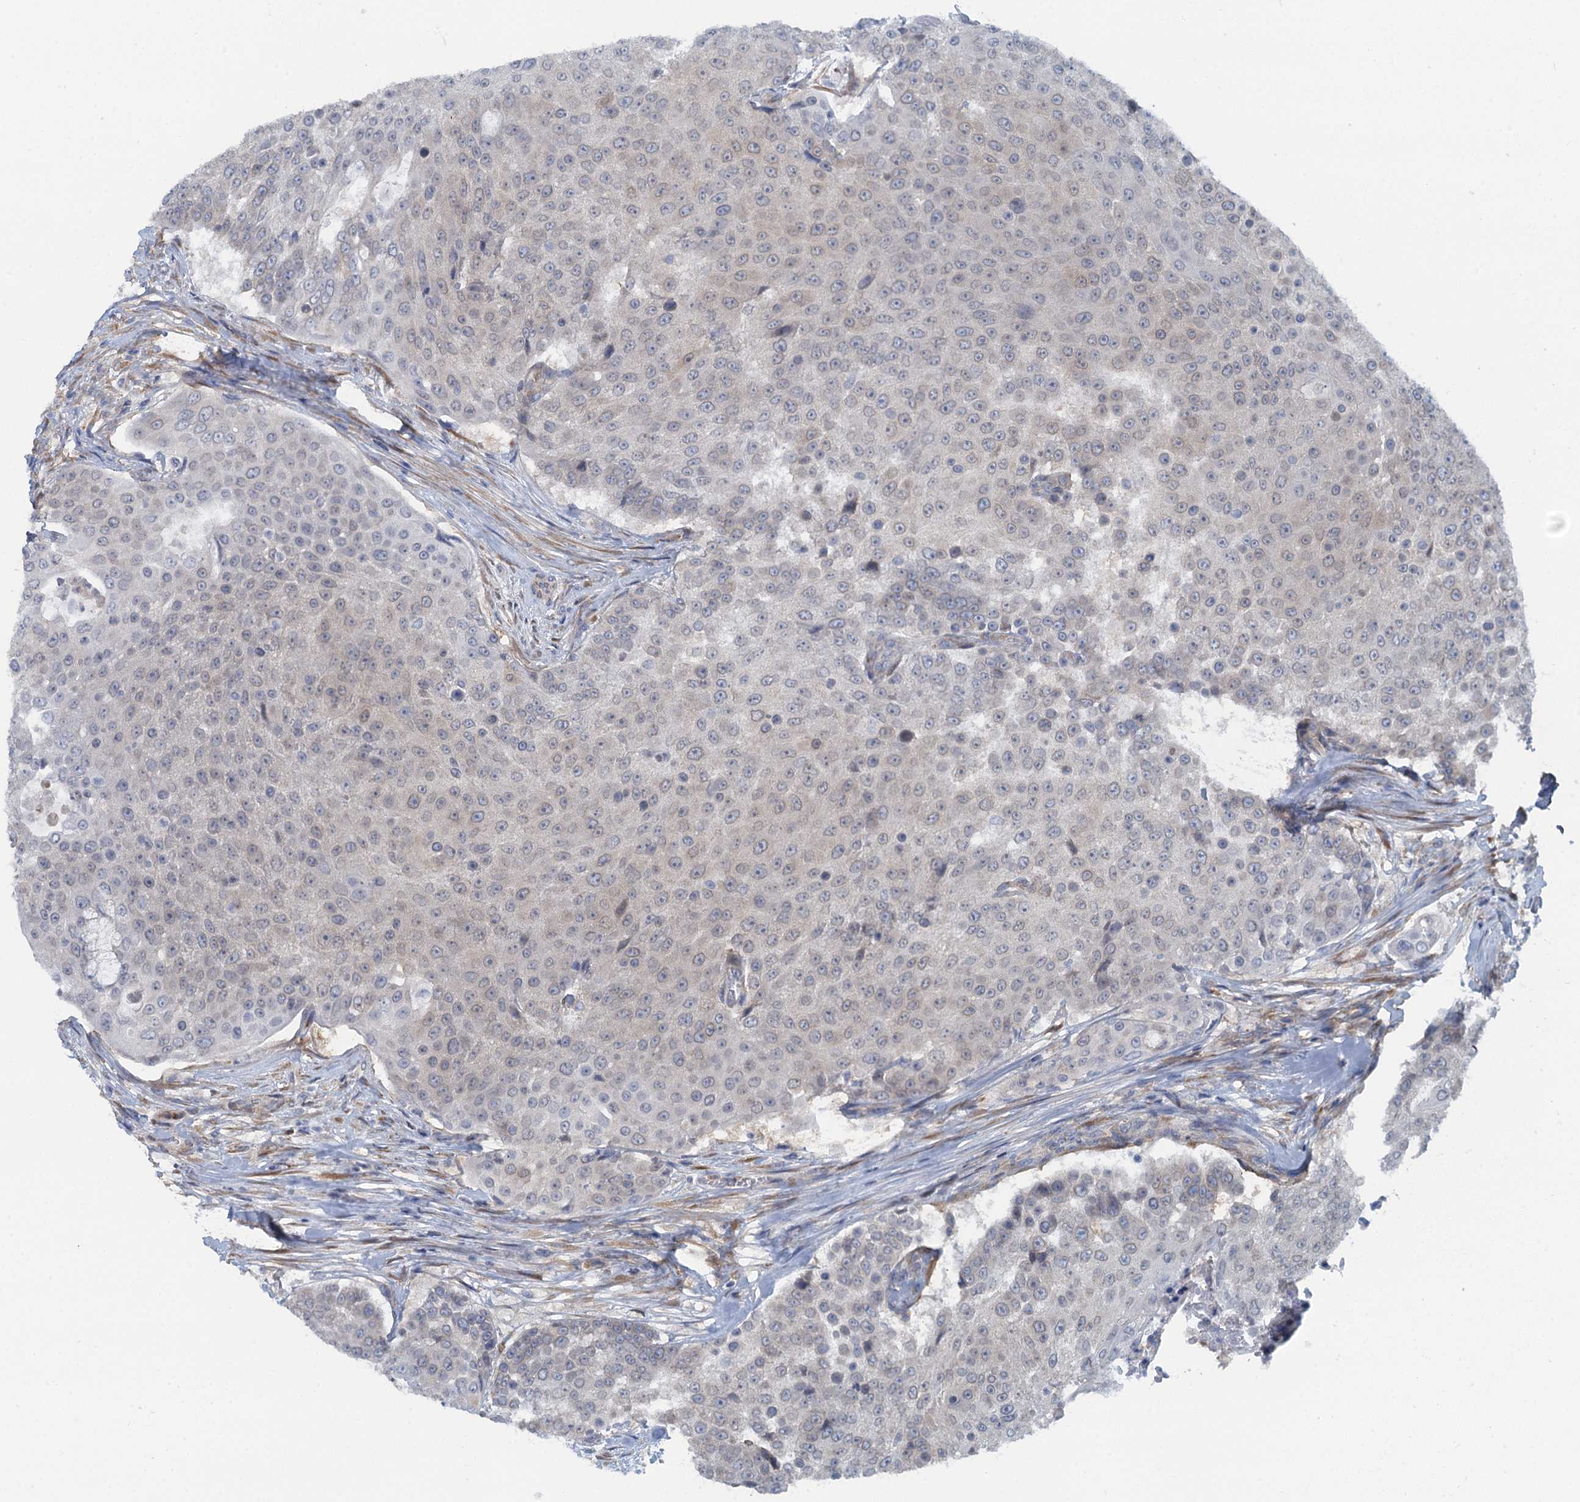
{"staining": {"intensity": "weak", "quantity": "<25%", "location": "cytoplasmic/membranous,nuclear"}, "tissue": "urothelial cancer", "cell_type": "Tumor cells", "image_type": "cancer", "snomed": [{"axis": "morphology", "description": "Urothelial carcinoma, High grade"}, {"axis": "topography", "description": "Urinary bladder"}], "caption": "This is a histopathology image of IHC staining of urothelial cancer, which shows no staining in tumor cells. The staining is performed using DAB brown chromogen with nuclei counter-stained in using hematoxylin.", "gene": "POGLUT3", "patient": {"sex": "female", "age": 63}}